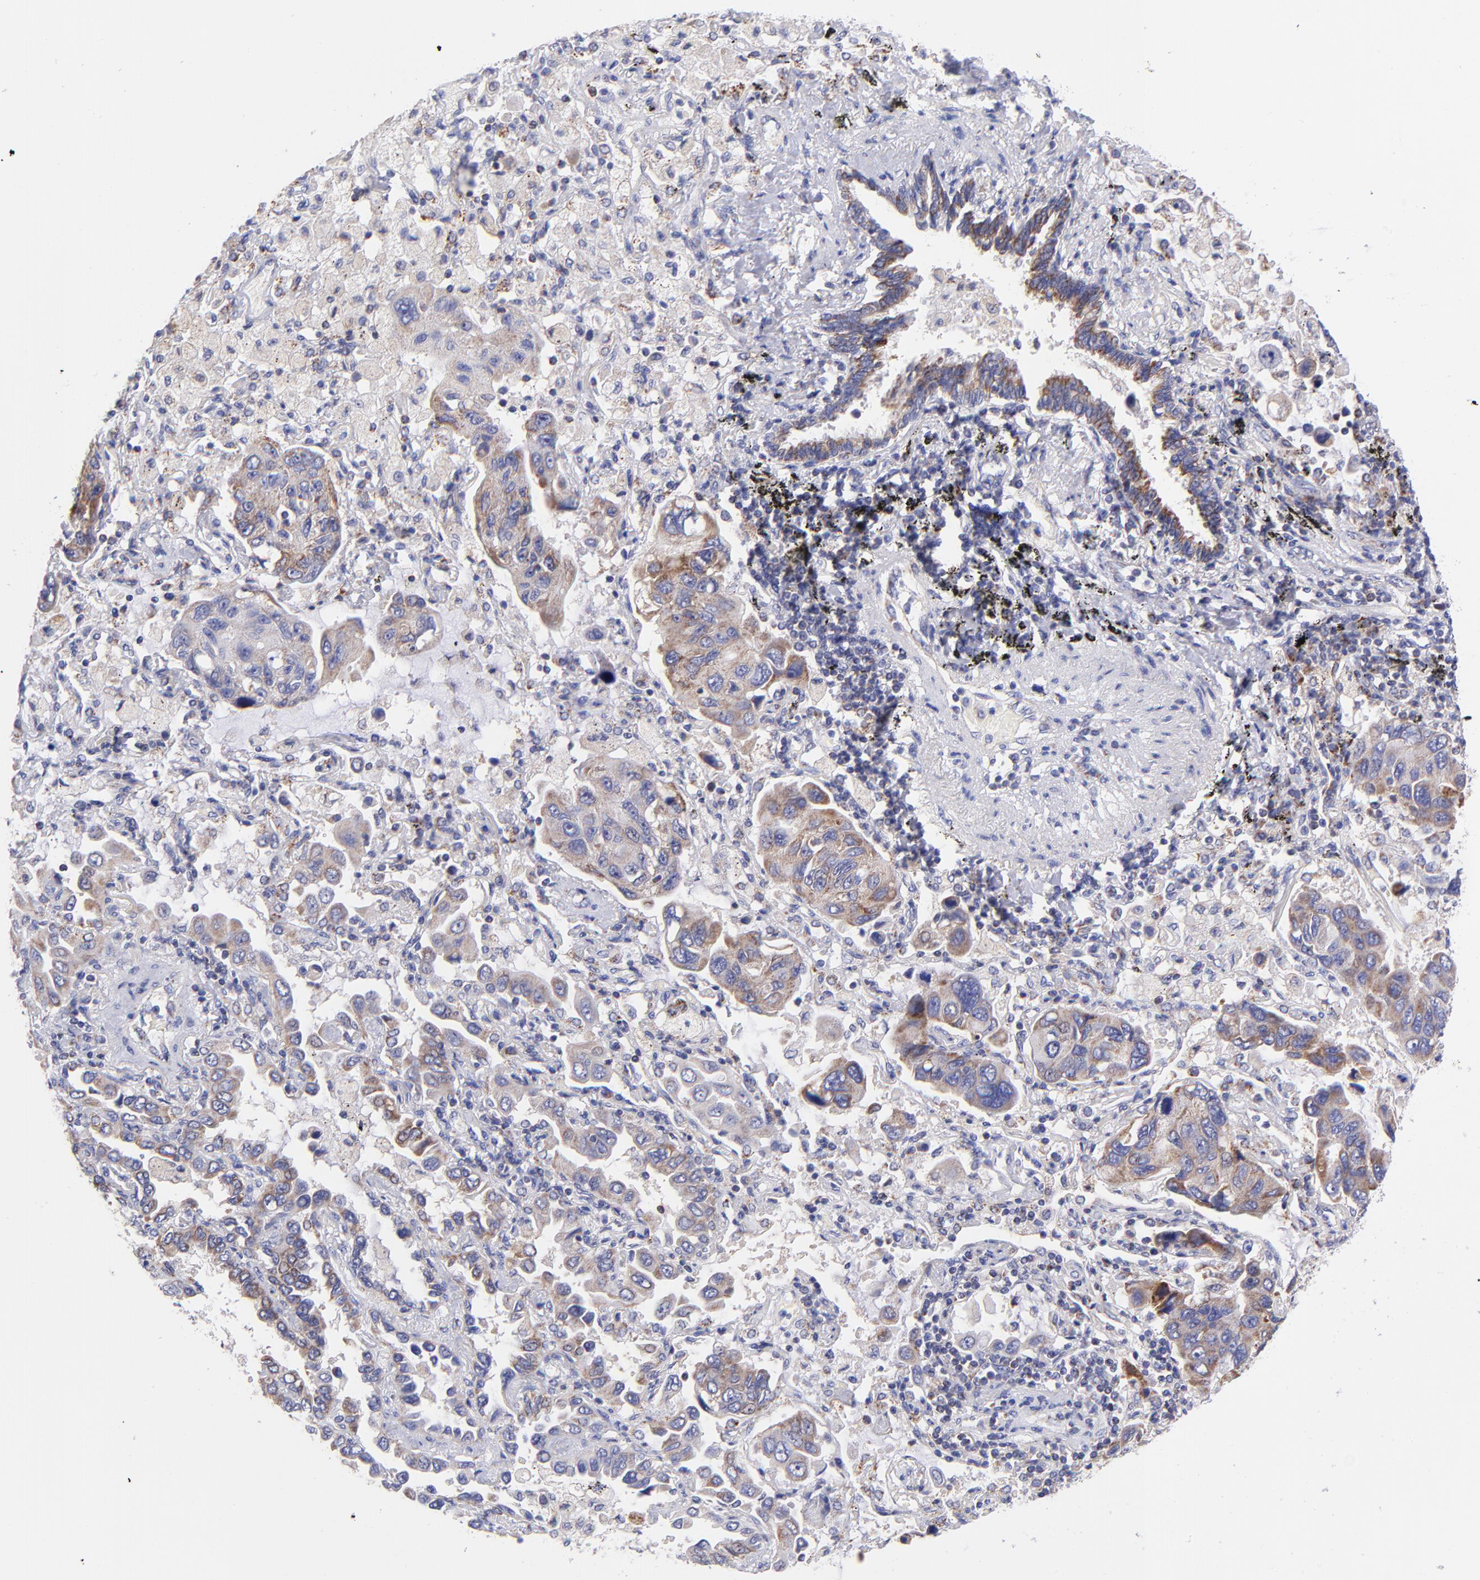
{"staining": {"intensity": "moderate", "quantity": "25%-75%", "location": "cytoplasmic/membranous"}, "tissue": "lung cancer", "cell_type": "Tumor cells", "image_type": "cancer", "snomed": [{"axis": "morphology", "description": "Adenocarcinoma, NOS"}, {"axis": "topography", "description": "Lung"}], "caption": "The histopathology image exhibits a brown stain indicating the presence of a protein in the cytoplasmic/membranous of tumor cells in adenocarcinoma (lung). (Stains: DAB in brown, nuclei in blue, Microscopy: brightfield microscopy at high magnification).", "gene": "NDUFB7", "patient": {"sex": "male", "age": 64}}